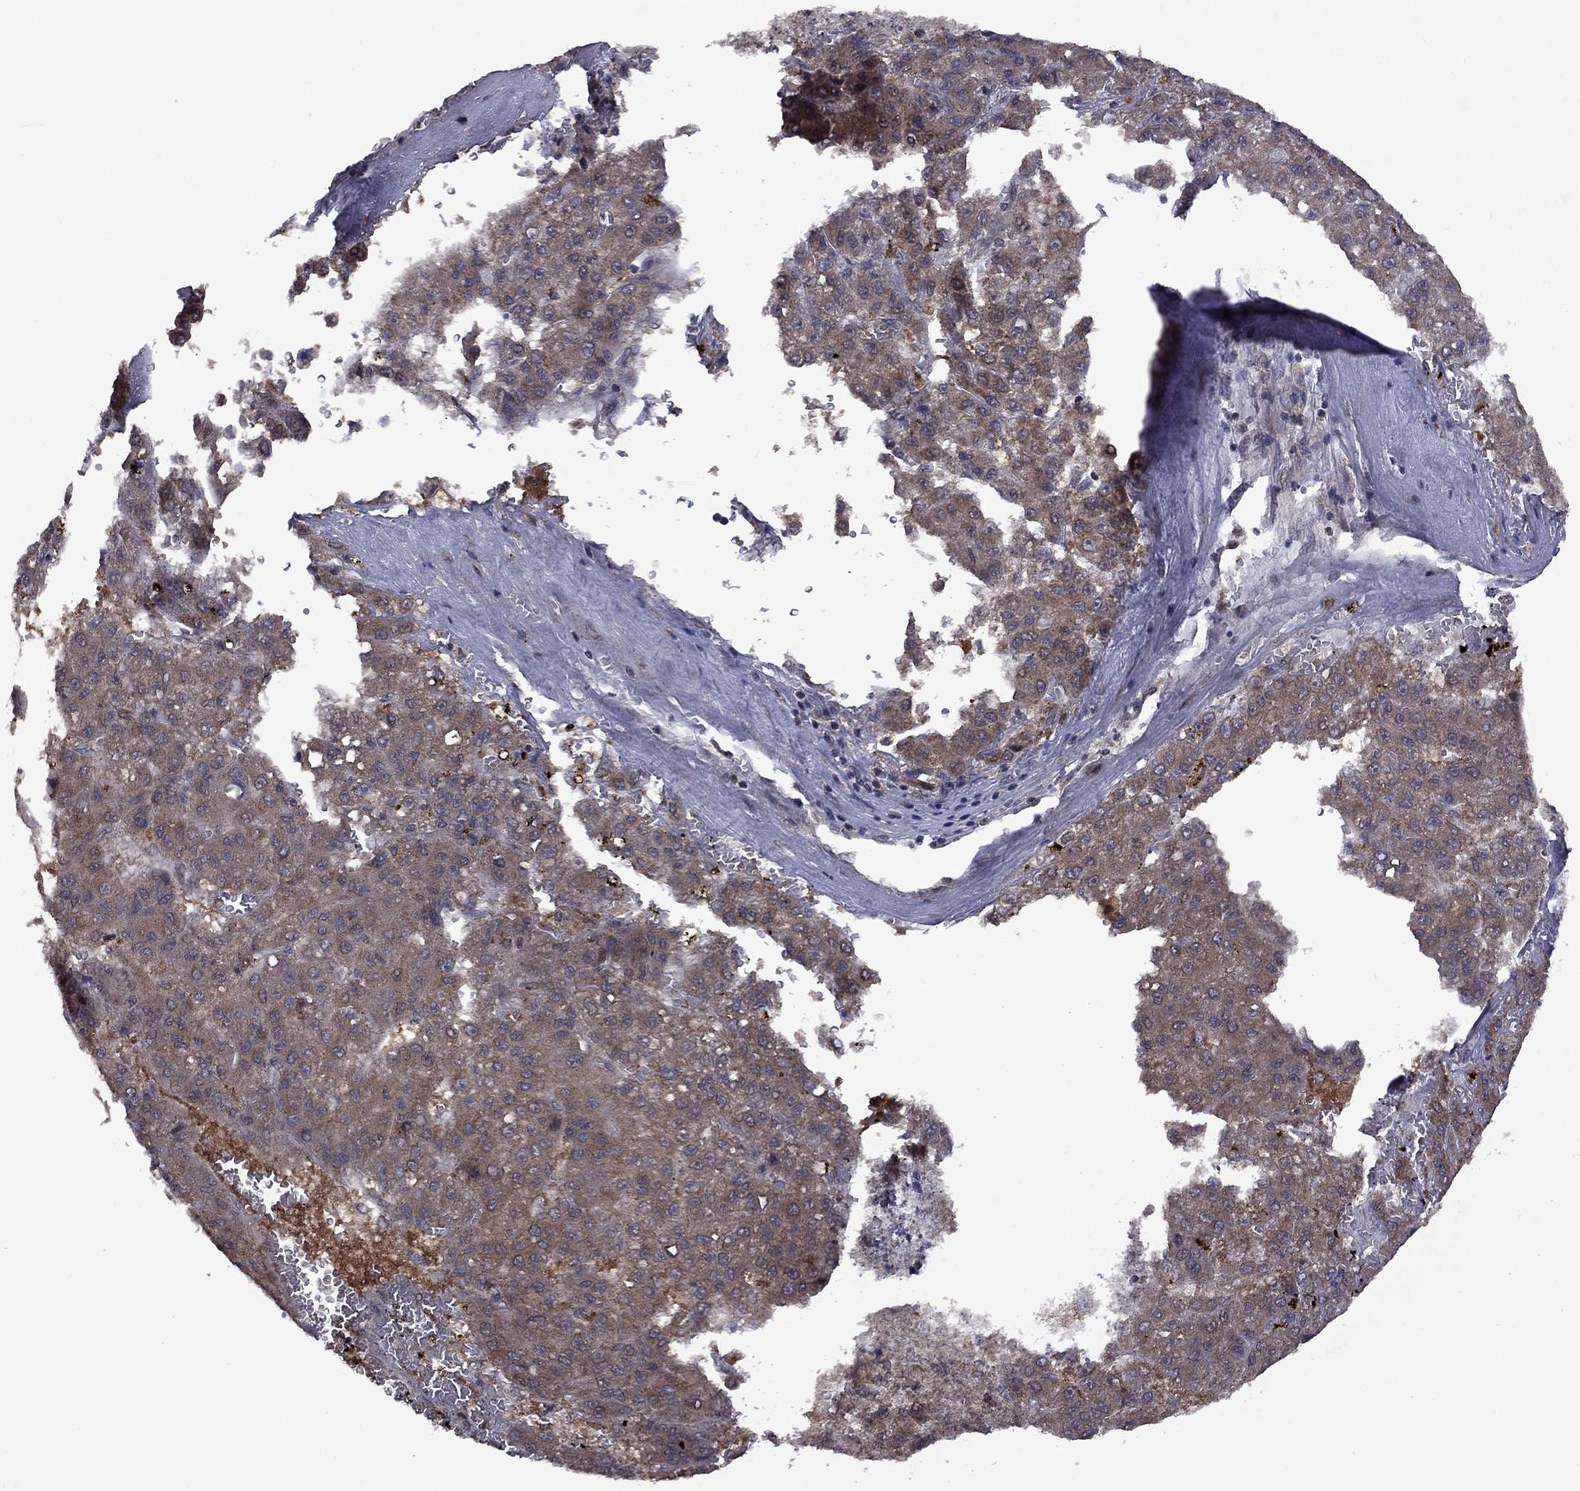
{"staining": {"intensity": "strong", "quantity": "25%-75%", "location": "cytoplasmic/membranous"}, "tissue": "liver cancer", "cell_type": "Tumor cells", "image_type": "cancer", "snomed": [{"axis": "morphology", "description": "Carcinoma, Hepatocellular, NOS"}, {"axis": "topography", "description": "Liver"}], "caption": "An IHC photomicrograph of tumor tissue is shown. Protein staining in brown shows strong cytoplasmic/membranous positivity in liver cancer (hepatocellular carcinoma) within tumor cells.", "gene": "IPP", "patient": {"sex": "male", "age": 70}}